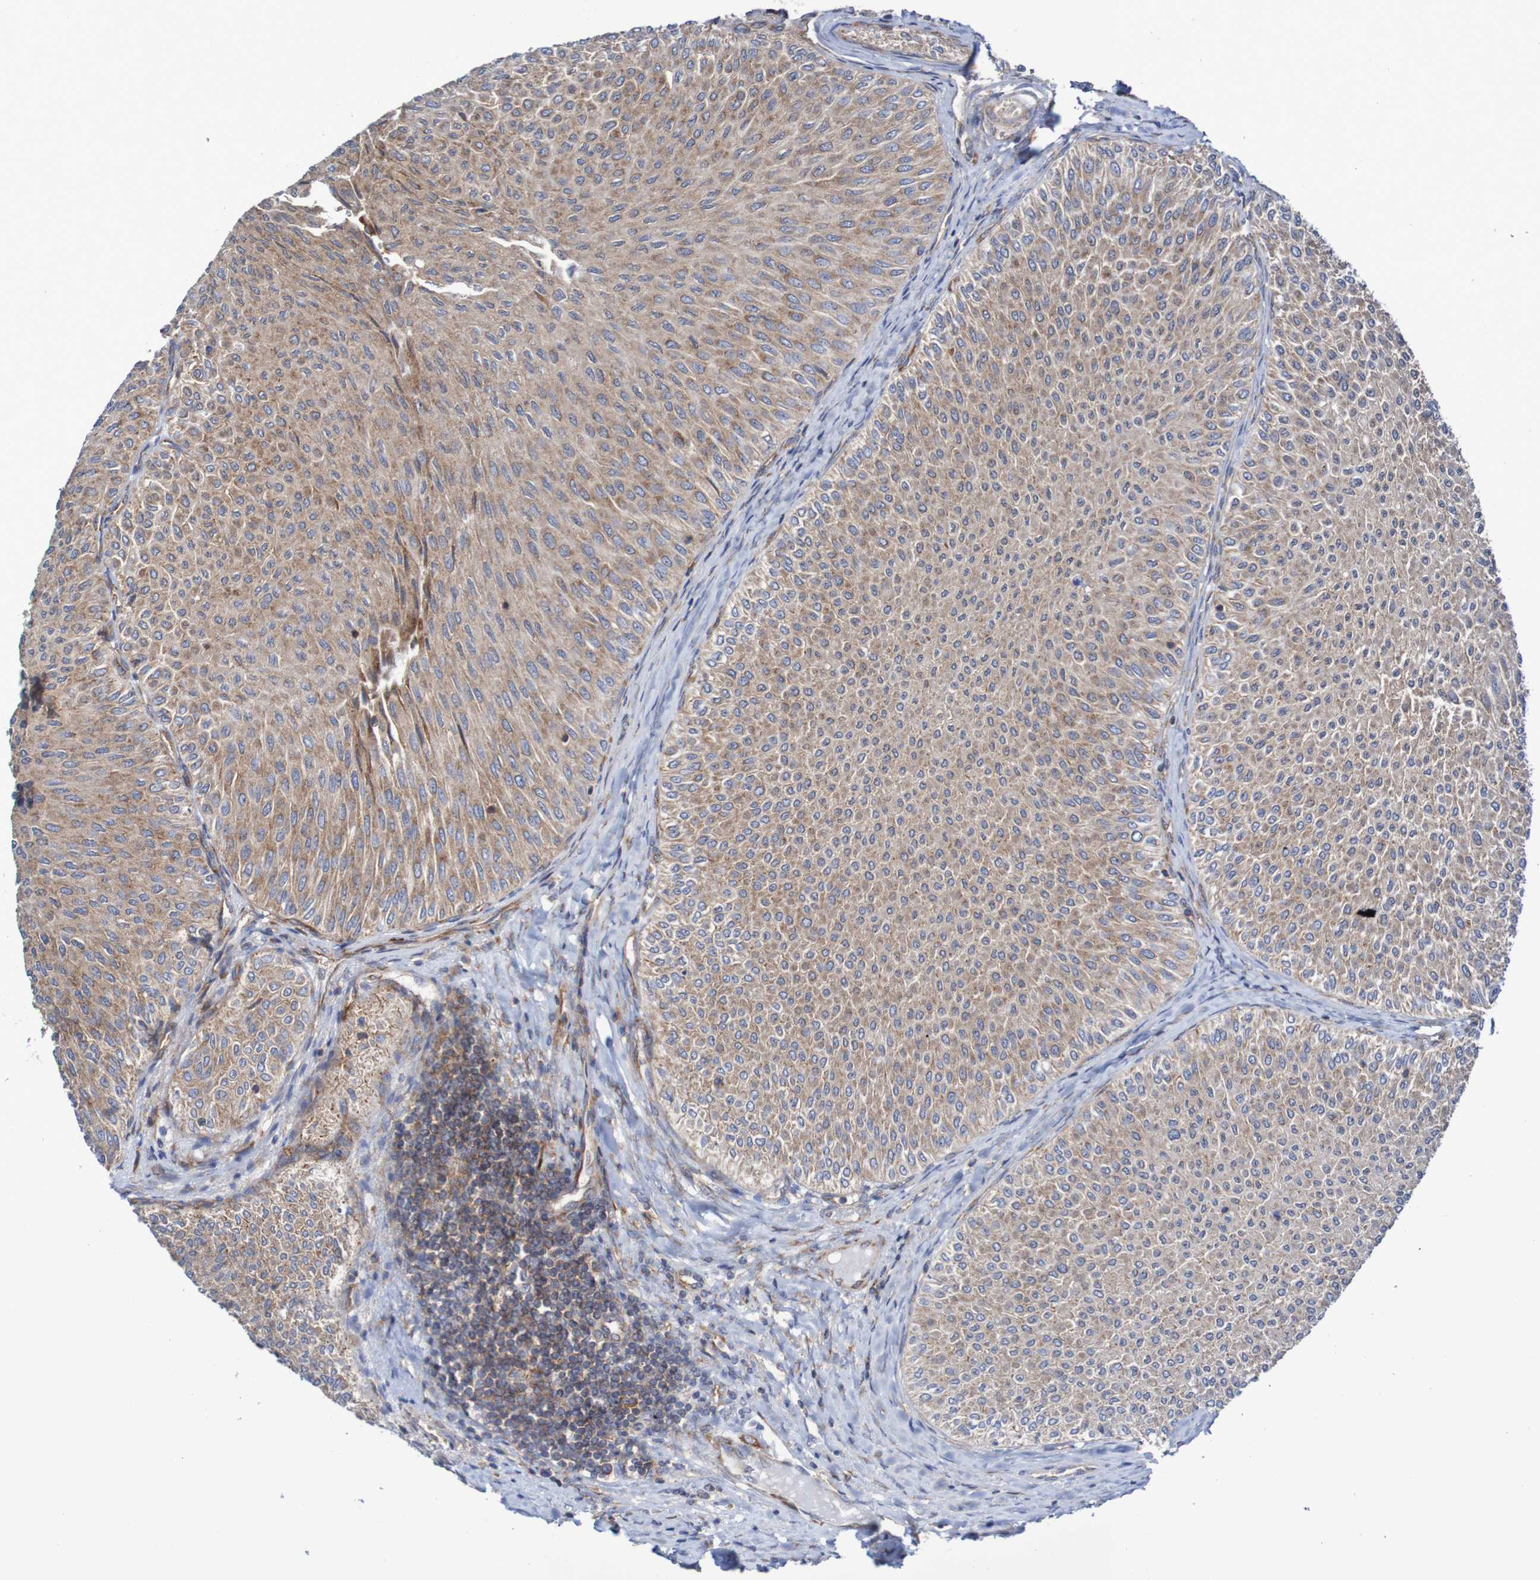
{"staining": {"intensity": "weak", "quantity": ">75%", "location": "cytoplasmic/membranous"}, "tissue": "urothelial cancer", "cell_type": "Tumor cells", "image_type": "cancer", "snomed": [{"axis": "morphology", "description": "Urothelial carcinoma, Low grade"}, {"axis": "topography", "description": "Urinary bladder"}], "caption": "Weak cytoplasmic/membranous protein expression is appreciated in about >75% of tumor cells in urothelial cancer.", "gene": "FXR2", "patient": {"sex": "male", "age": 78}}